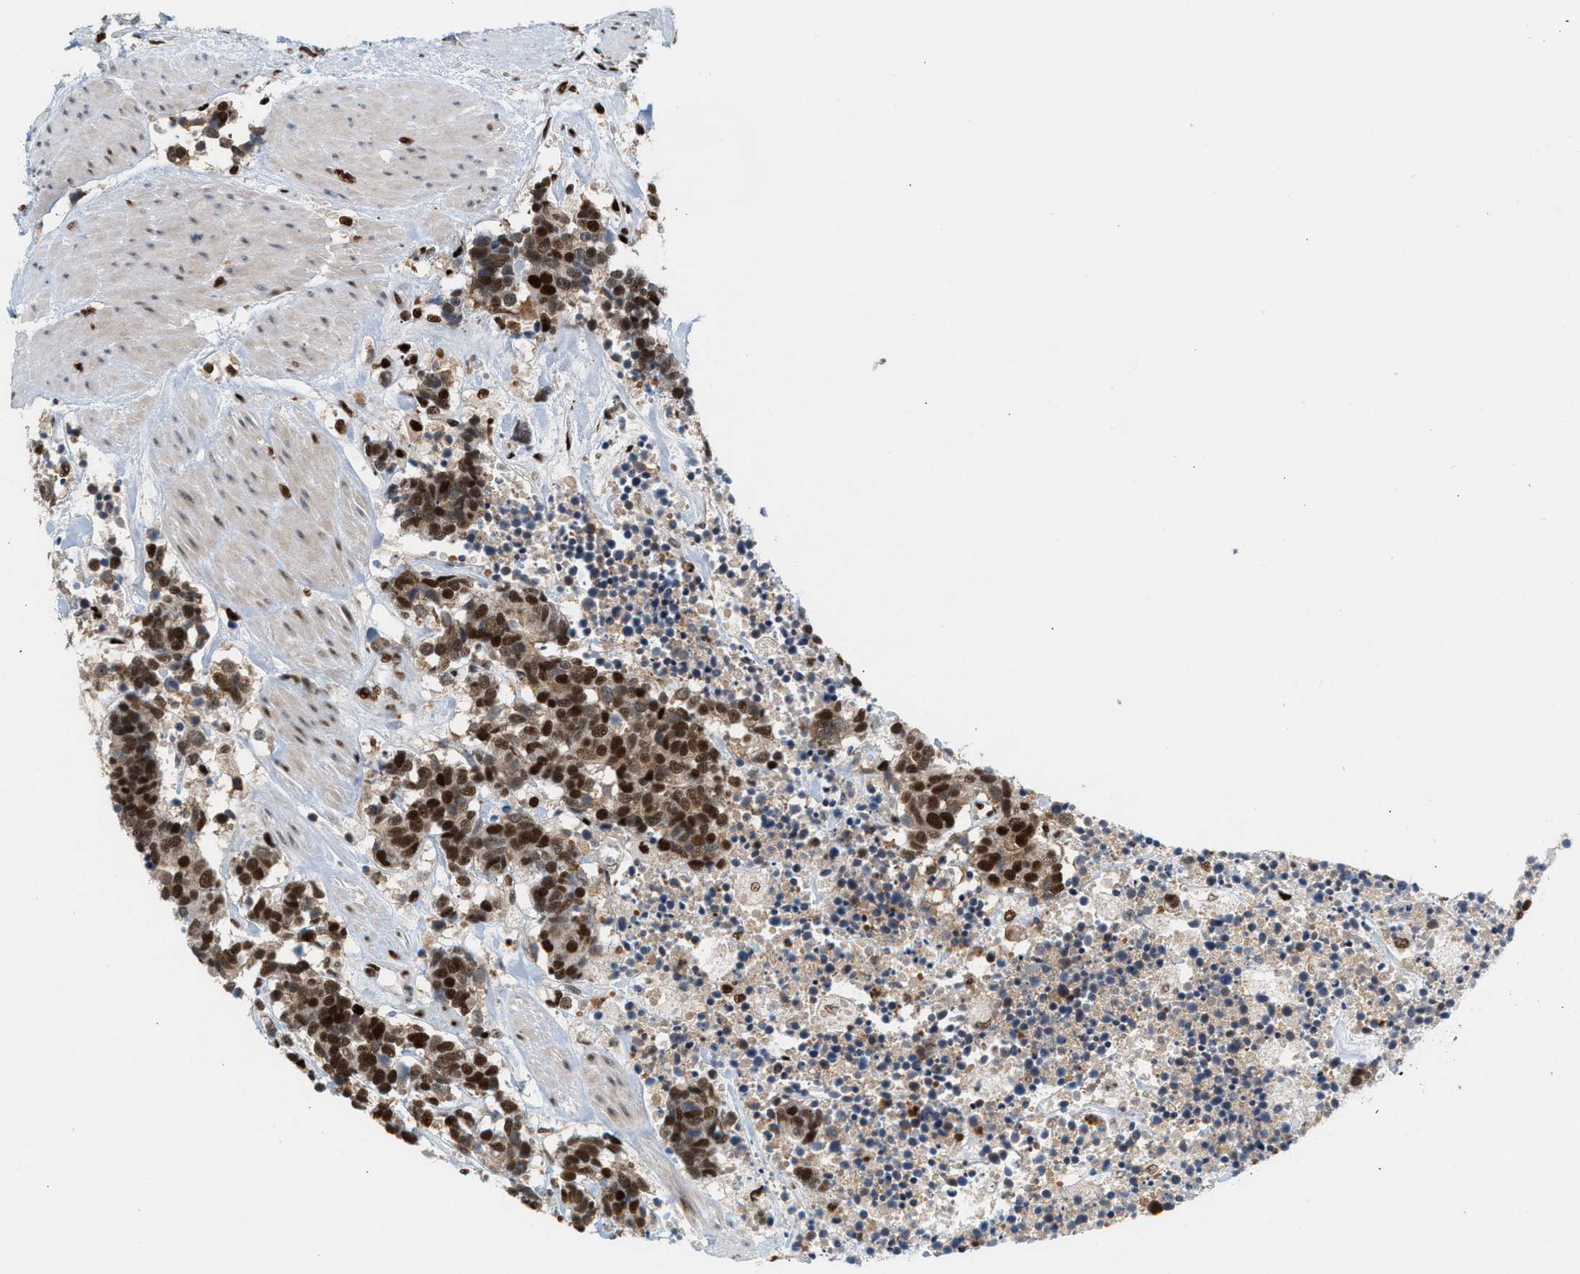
{"staining": {"intensity": "strong", "quantity": ">75%", "location": "nuclear"}, "tissue": "carcinoid", "cell_type": "Tumor cells", "image_type": "cancer", "snomed": [{"axis": "morphology", "description": "Carcinoma, NOS"}, {"axis": "morphology", "description": "Carcinoid, malignant, NOS"}, {"axis": "topography", "description": "Urinary bladder"}], "caption": "A brown stain labels strong nuclear expression of a protein in carcinoma tumor cells. (DAB (3,3'-diaminobenzidine) IHC, brown staining for protein, blue staining for nuclei).", "gene": "RNASEK-C17orf49", "patient": {"sex": "male", "age": 57}}